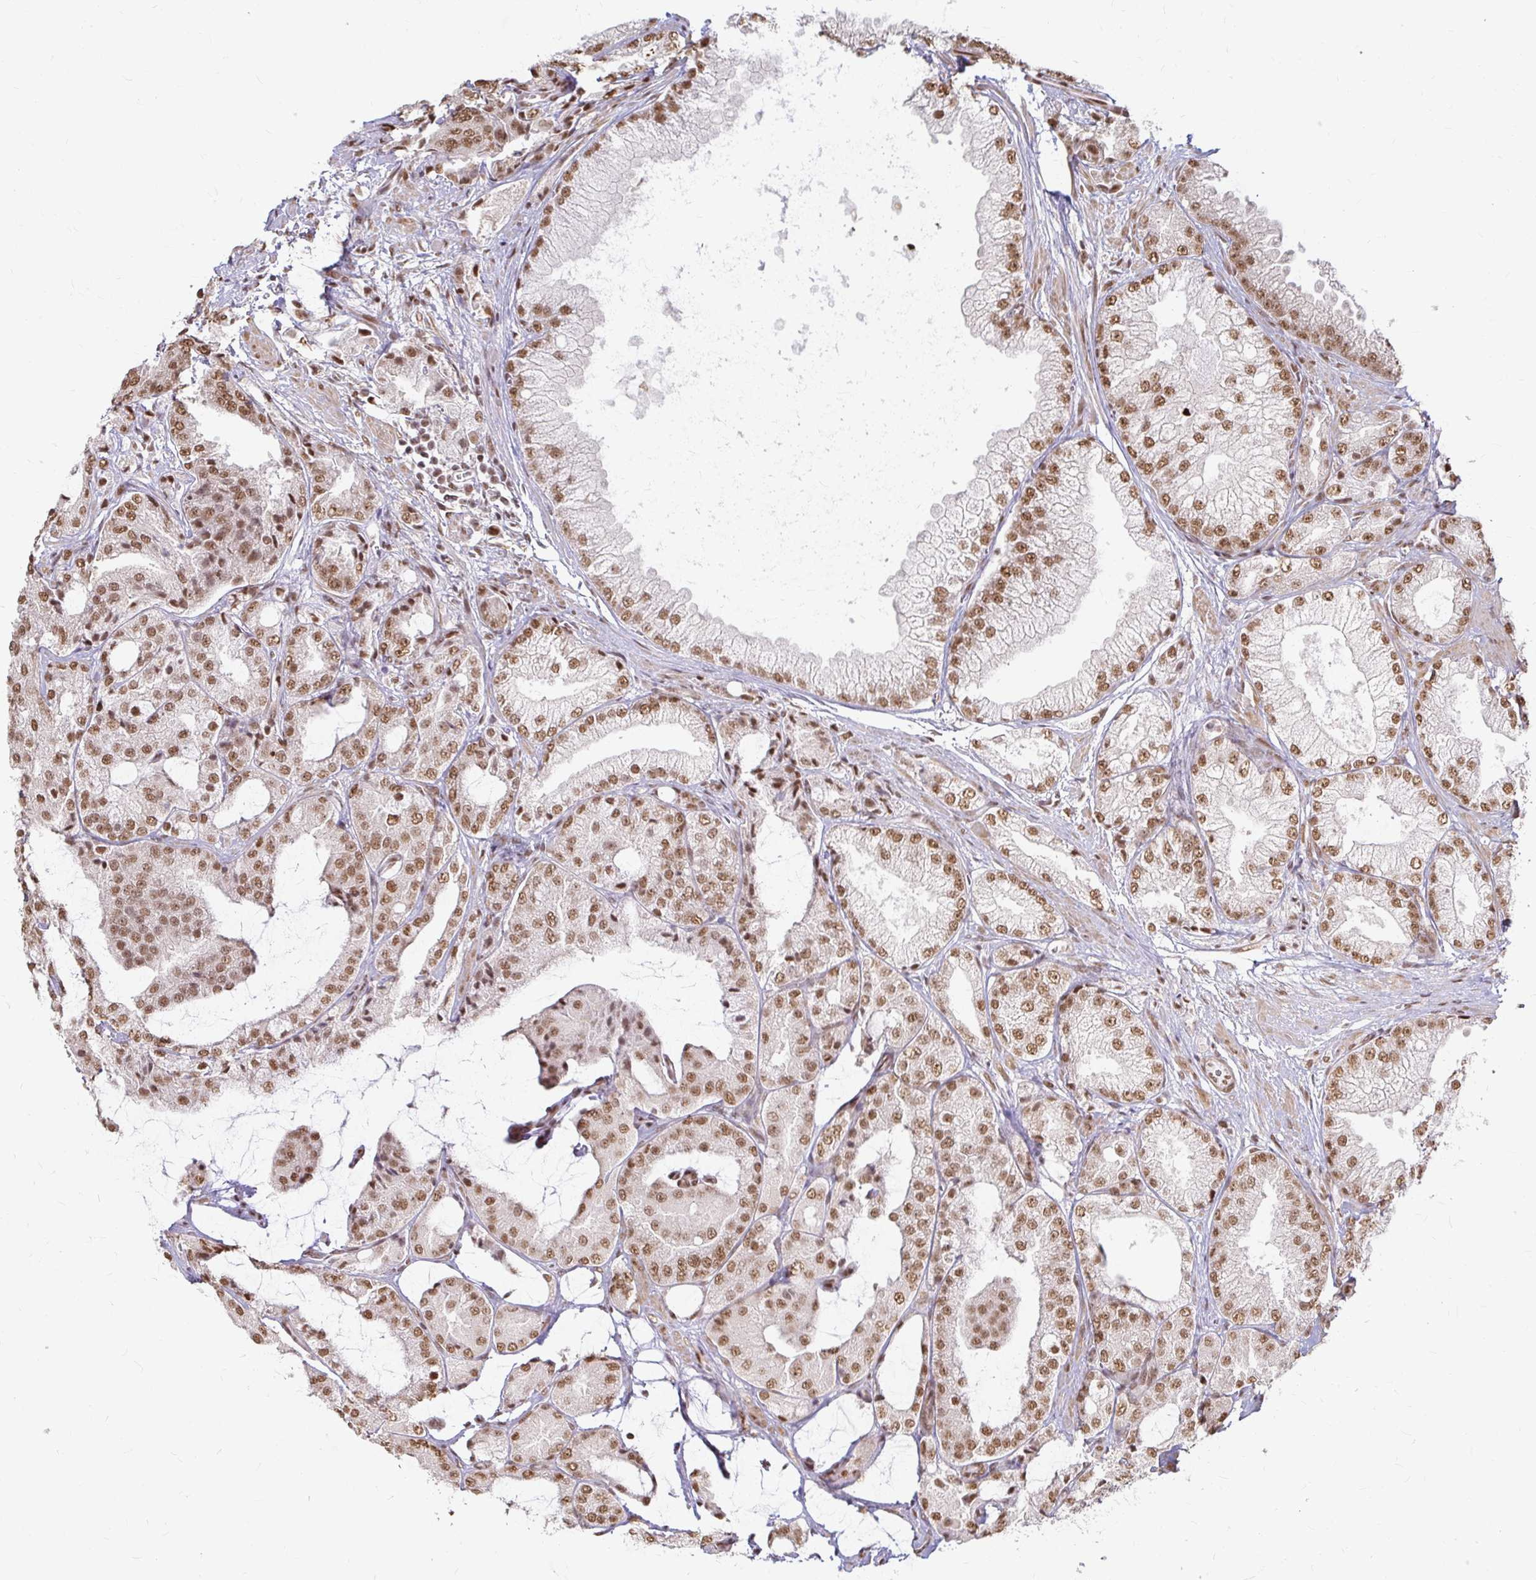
{"staining": {"intensity": "moderate", "quantity": ">75%", "location": "nuclear"}, "tissue": "prostate cancer", "cell_type": "Tumor cells", "image_type": "cancer", "snomed": [{"axis": "morphology", "description": "Adenocarcinoma, High grade"}, {"axis": "topography", "description": "Prostate"}], "caption": "Moderate nuclear staining is seen in about >75% of tumor cells in high-grade adenocarcinoma (prostate). Using DAB (brown) and hematoxylin (blue) stains, captured at high magnification using brightfield microscopy.", "gene": "HNRNPU", "patient": {"sex": "male", "age": 68}}